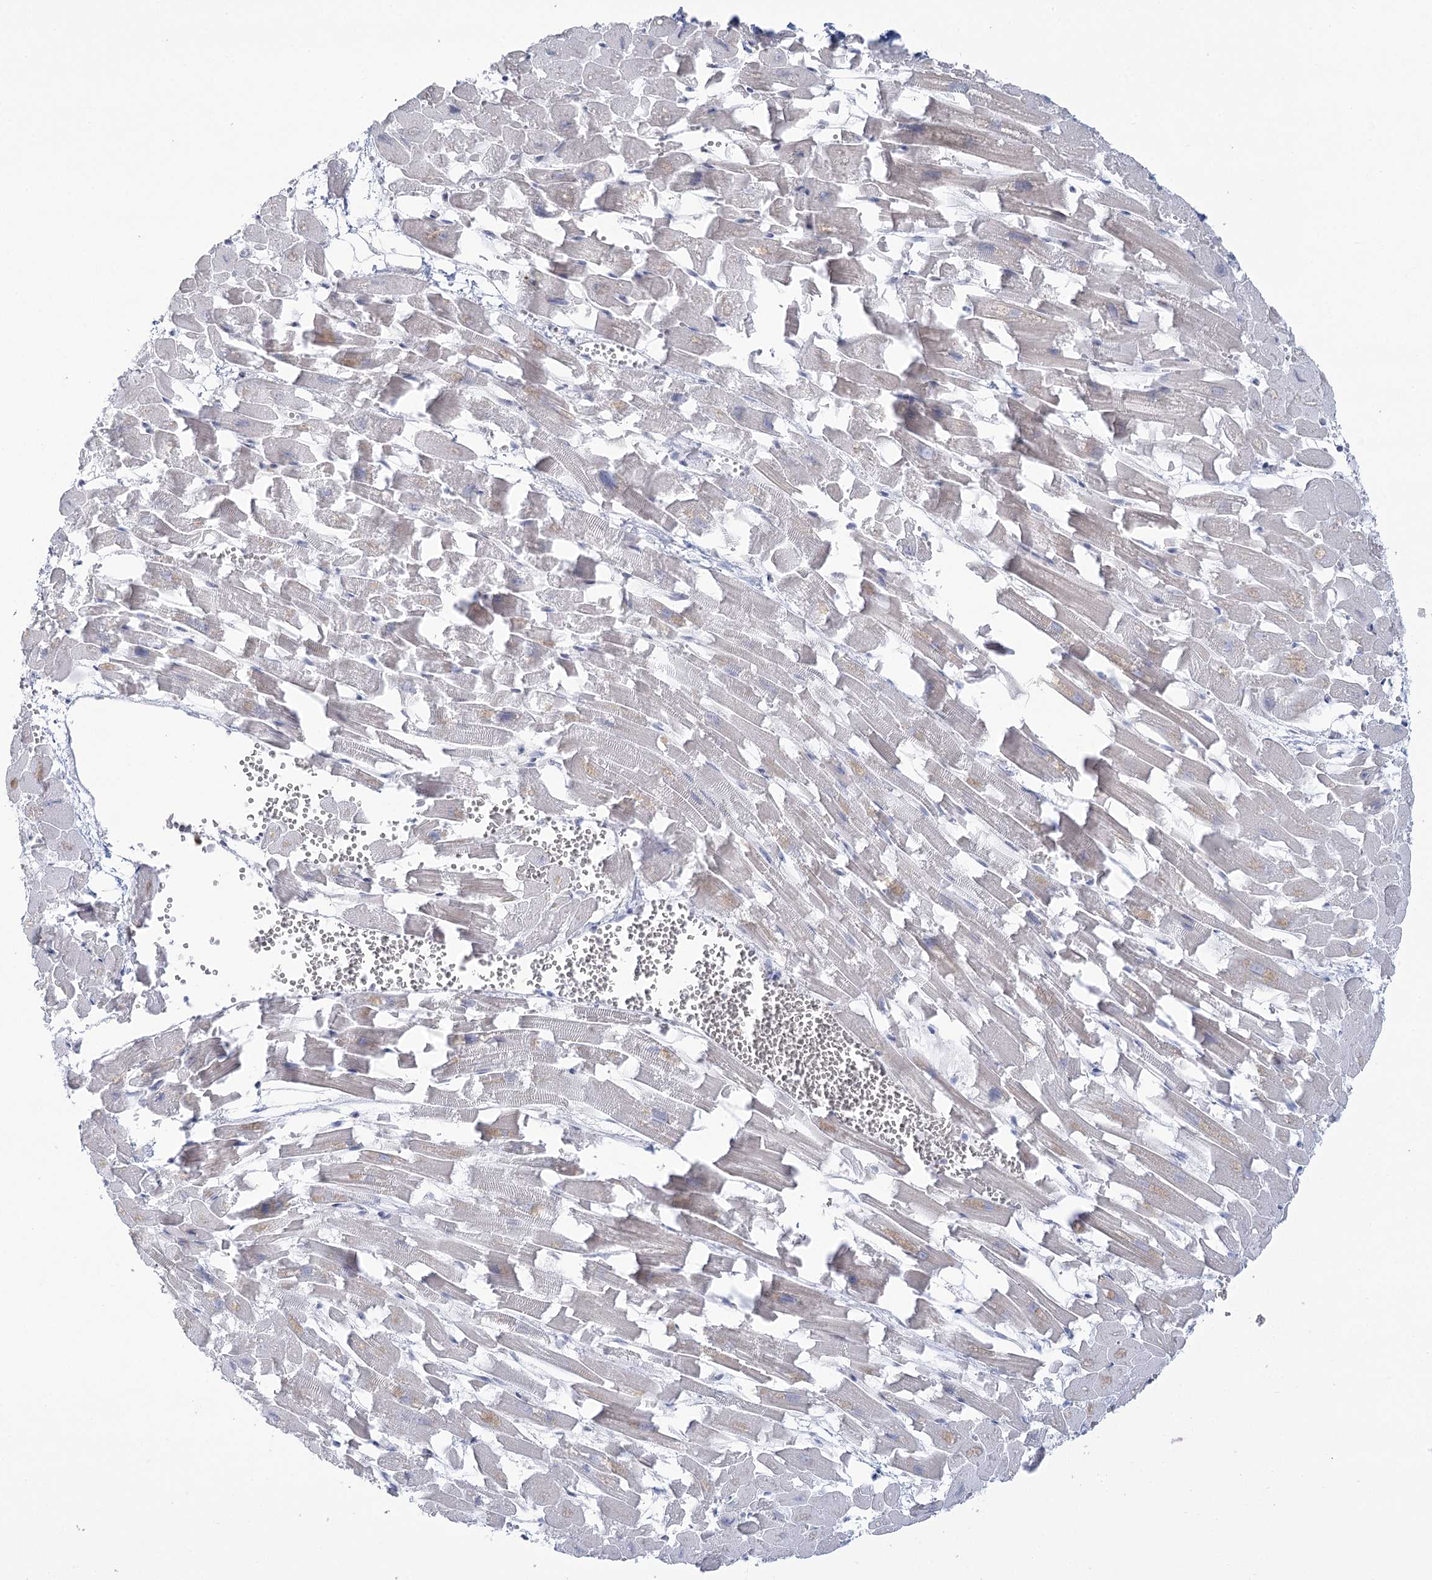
{"staining": {"intensity": "weak", "quantity": "<25%", "location": "nuclear"}, "tissue": "heart muscle", "cell_type": "Cardiomyocytes", "image_type": "normal", "snomed": [{"axis": "morphology", "description": "Normal tissue, NOS"}, {"axis": "topography", "description": "Heart"}], "caption": "An immunohistochemistry (IHC) micrograph of normal heart muscle is shown. There is no staining in cardiomyocytes of heart muscle. Nuclei are stained in blue.", "gene": "C11orf1", "patient": {"sex": "female", "age": 64}}